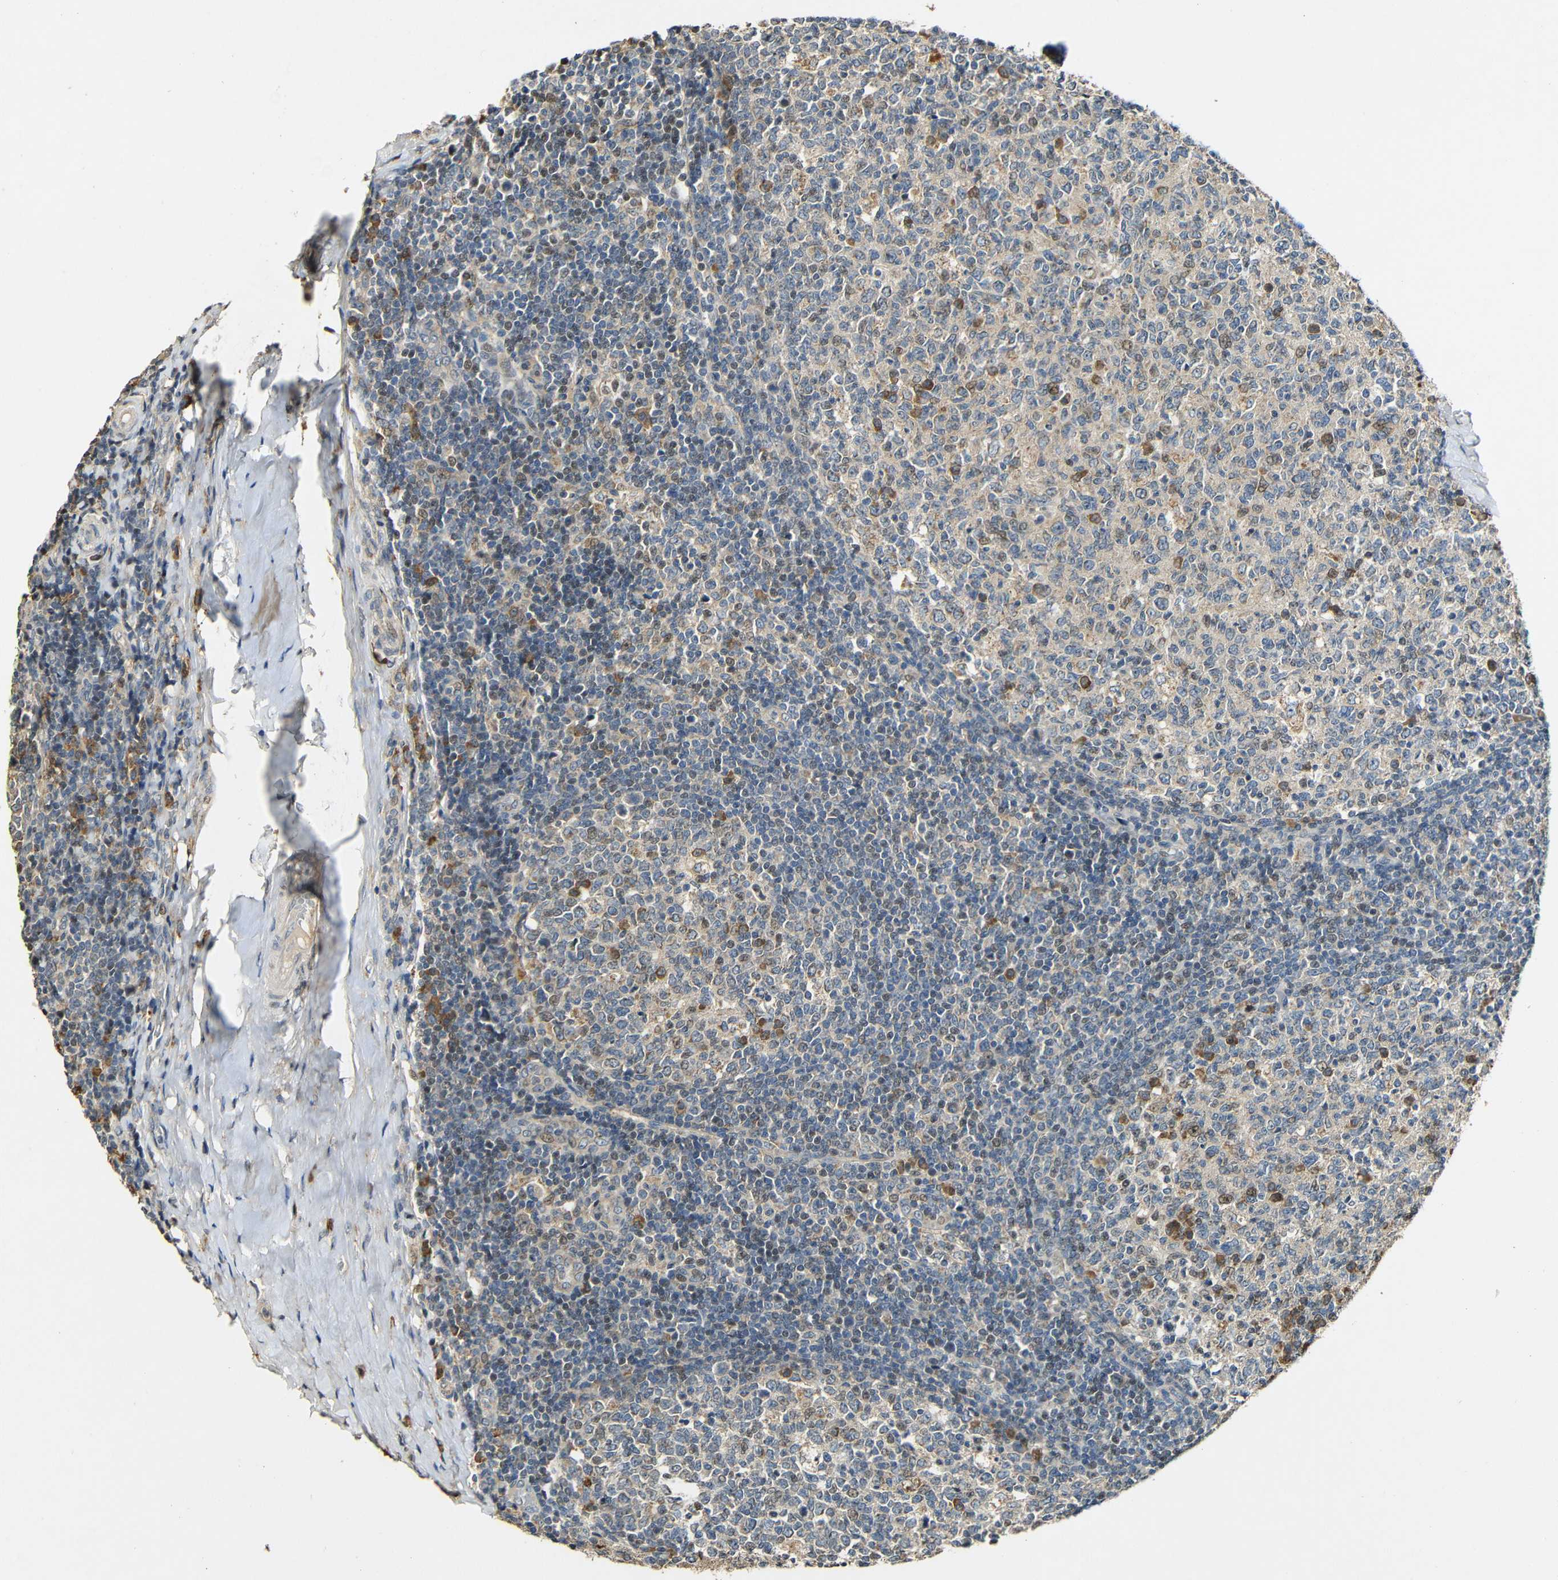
{"staining": {"intensity": "moderate", "quantity": "<25%", "location": "cytoplasmic/membranous"}, "tissue": "tonsil", "cell_type": "Germinal center cells", "image_type": "normal", "snomed": [{"axis": "morphology", "description": "Normal tissue, NOS"}, {"axis": "topography", "description": "Tonsil"}], "caption": "The immunohistochemical stain shows moderate cytoplasmic/membranous positivity in germinal center cells of unremarkable tonsil.", "gene": "KAZALD1", "patient": {"sex": "female", "age": 19}}